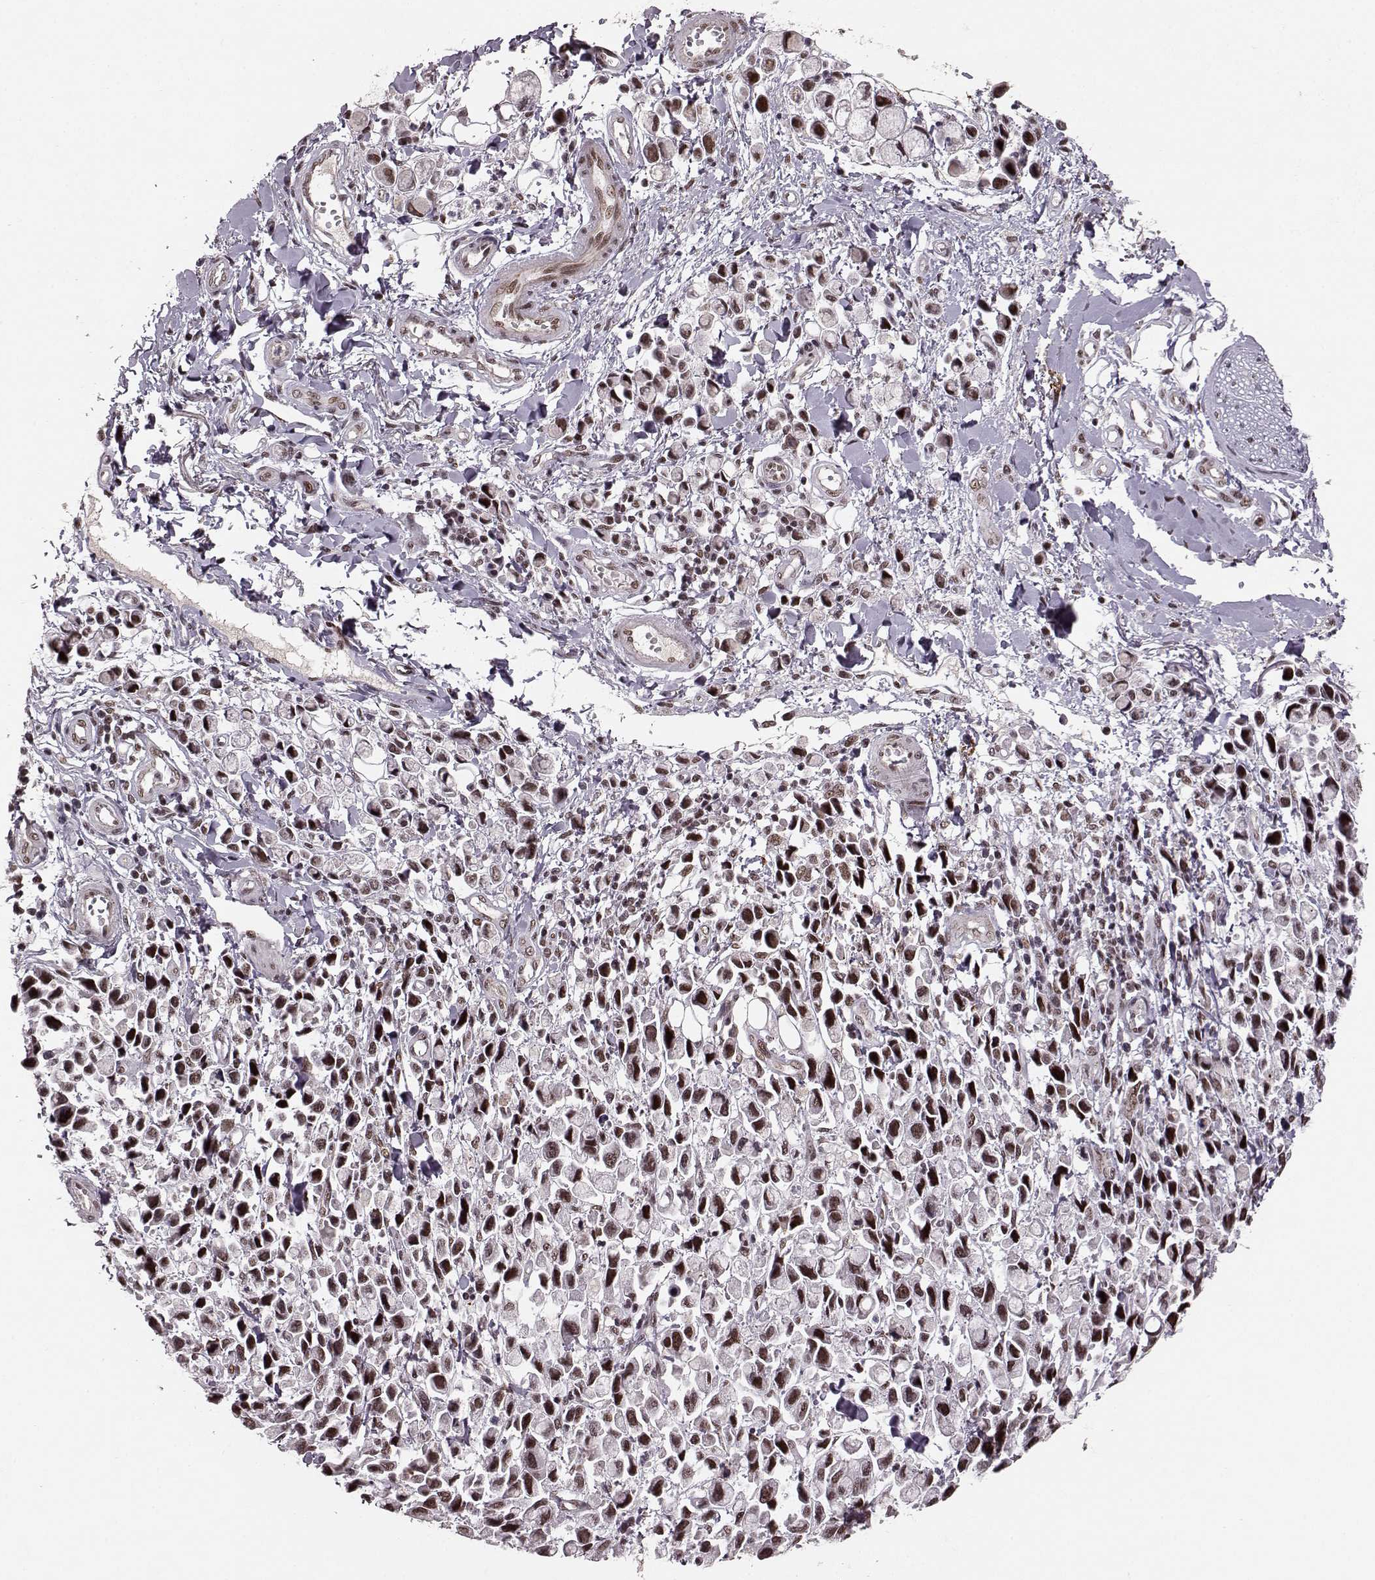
{"staining": {"intensity": "weak", "quantity": ">75%", "location": "nuclear"}, "tissue": "stomach cancer", "cell_type": "Tumor cells", "image_type": "cancer", "snomed": [{"axis": "morphology", "description": "Adenocarcinoma, NOS"}, {"axis": "topography", "description": "Stomach"}], "caption": "Protein staining reveals weak nuclear expression in approximately >75% of tumor cells in adenocarcinoma (stomach). (brown staining indicates protein expression, while blue staining denotes nuclei).", "gene": "RRAGD", "patient": {"sex": "female", "age": 81}}